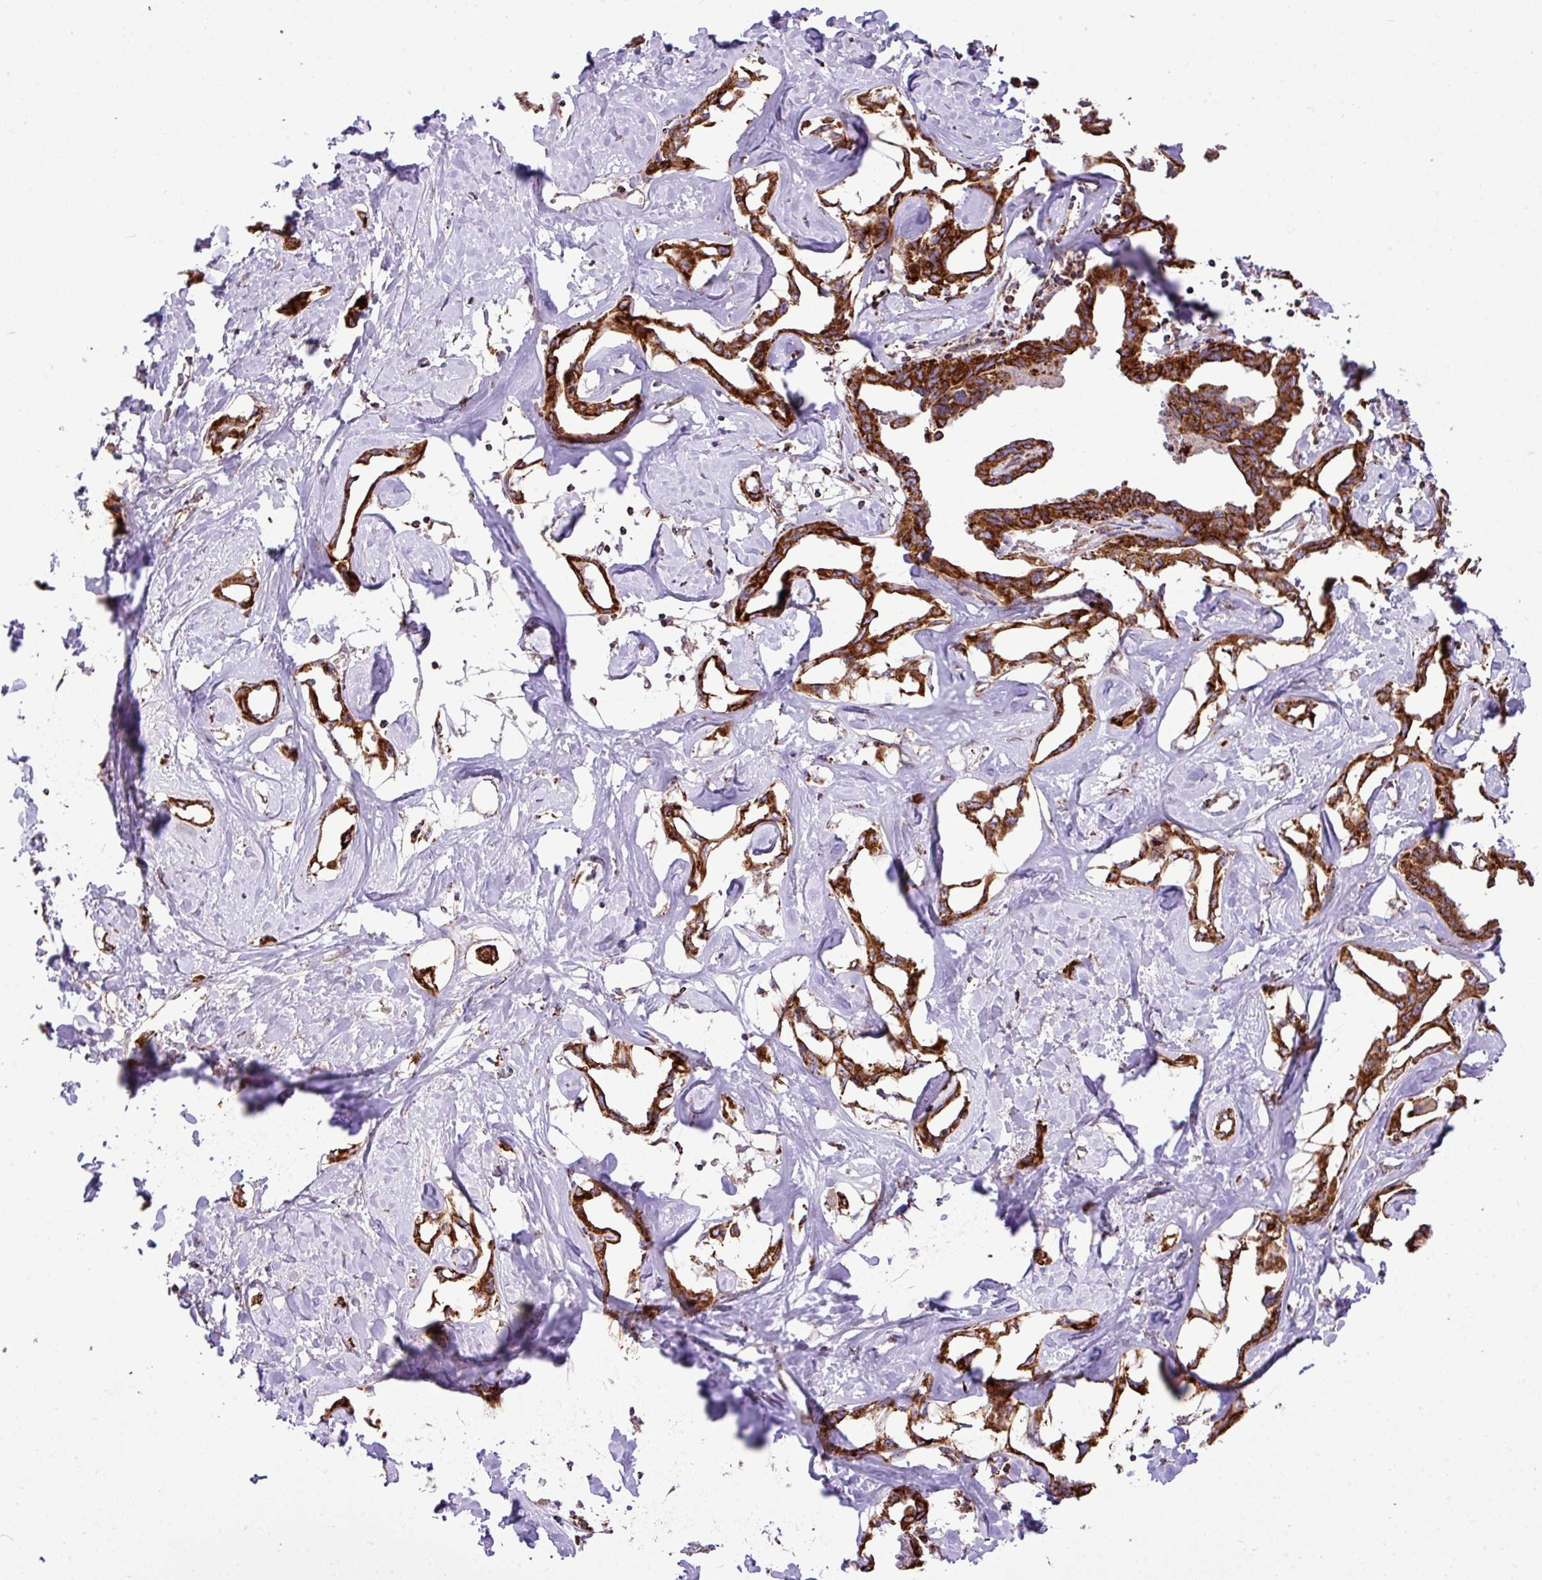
{"staining": {"intensity": "strong", "quantity": ">75%", "location": "cytoplasmic/membranous"}, "tissue": "liver cancer", "cell_type": "Tumor cells", "image_type": "cancer", "snomed": [{"axis": "morphology", "description": "Cholangiocarcinoma"}, {"axis": "topography", "description": "Liver"}], "caption": "IHC image of neoplastic tissue: liver cancer (cholangiocarcinoma) stained using immunohistochemistry (IHC) exhibits high levels of strong protein expression localized specifically in the cytoplasmic/membranous of tumor cells, appearing as a cytoplasmic/membranous brown color.", "gene": "ZNF569", "patient": {"sex": "male", "age": 59}}